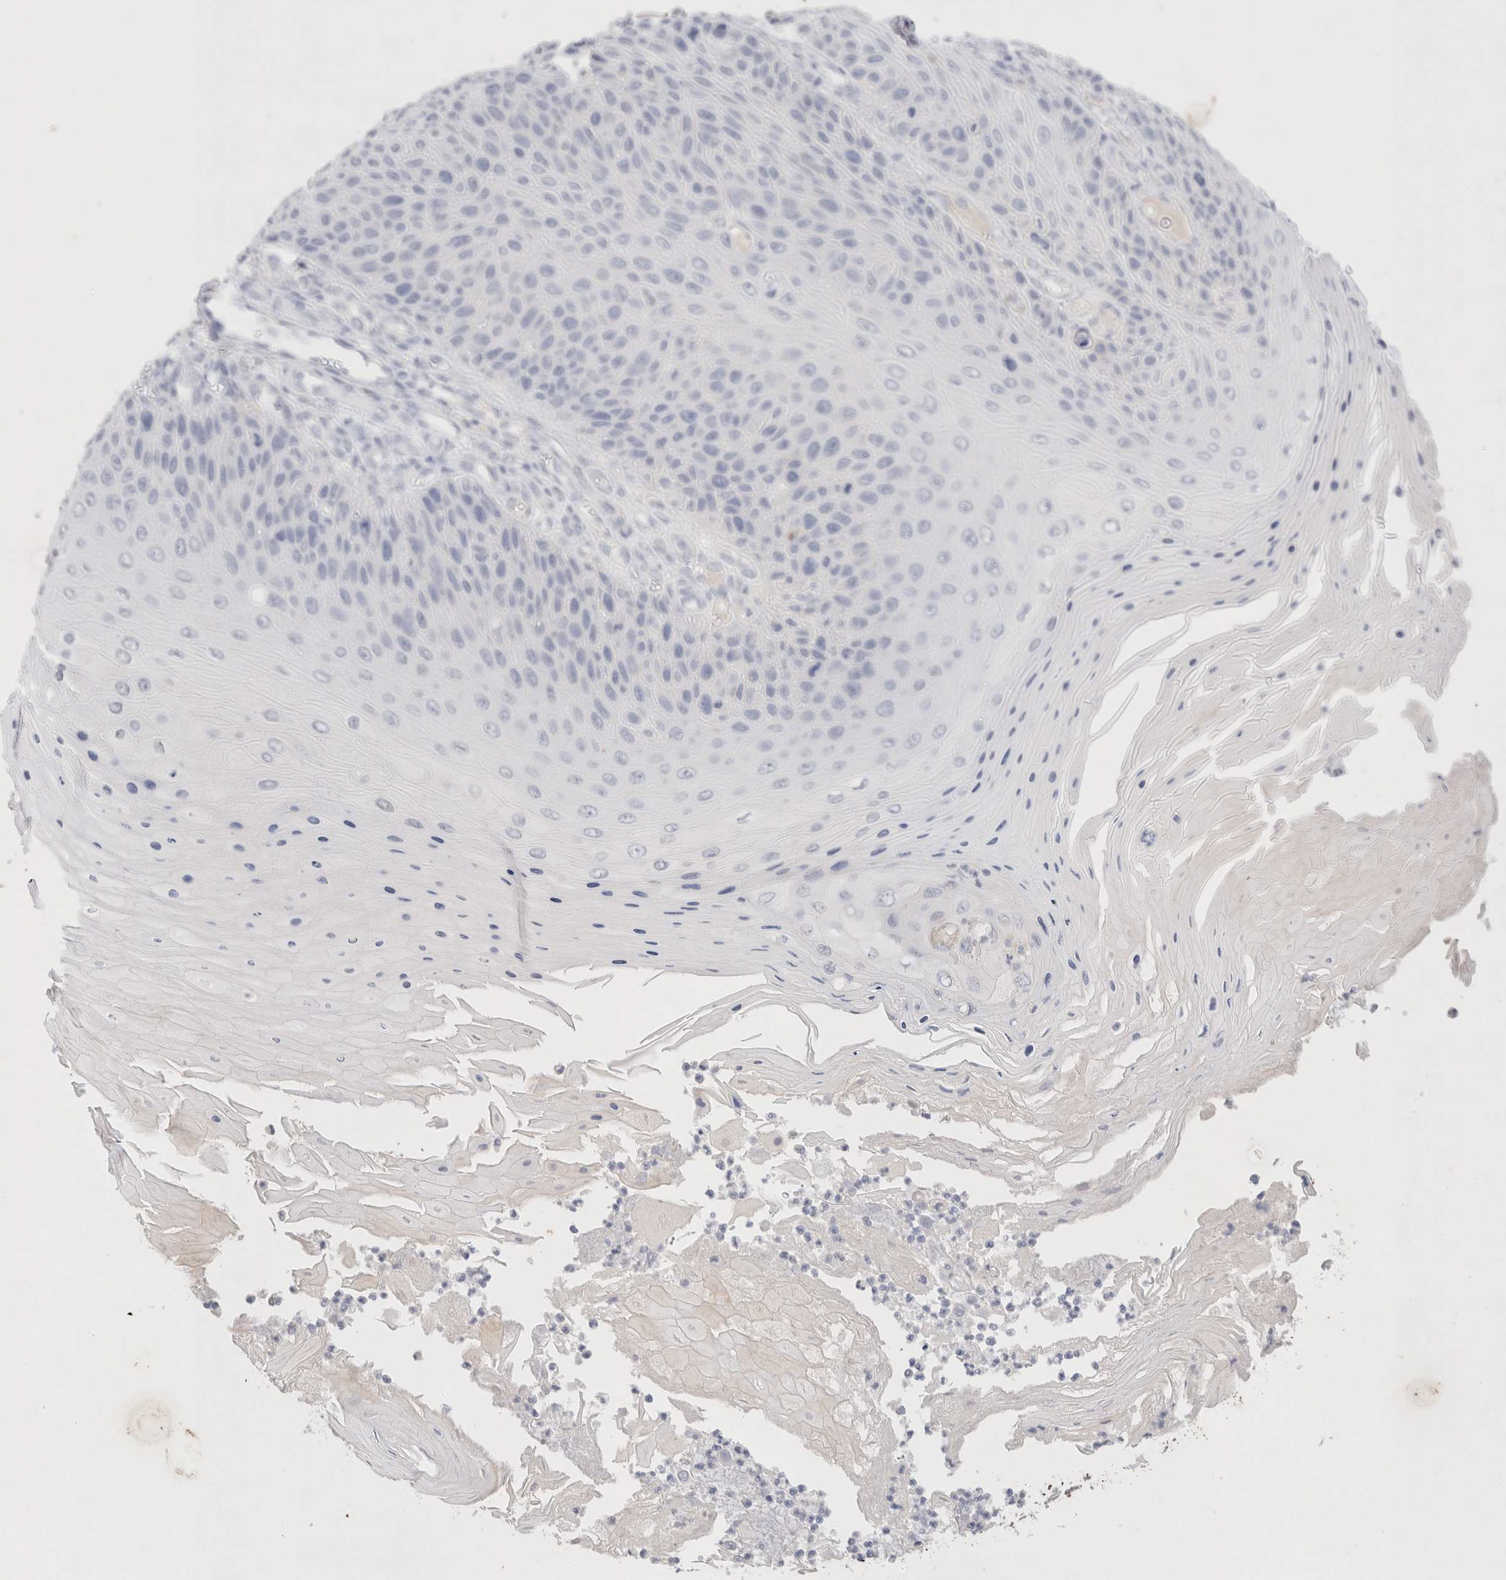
{"staining": {"intensity": "negative", "quantity": "none", "location": "none"}, "tissue": "skin cancer", "cell_type": "Tumor cells", "image_type": "cancer", "snomed": [{"axis": "morphology", "description": "Squamous cell carcinoma, NOS"}, {"axis": "topography", "description": "Skin"}], "caption": "The immunohistochemistry (IHC) photomicrograph has no significant staining in tumor cells of skin cancer (squamous cell carcinoma) tissue.", "gene": "EPCAM", "patient": {"sex": "female", "age": 88}}